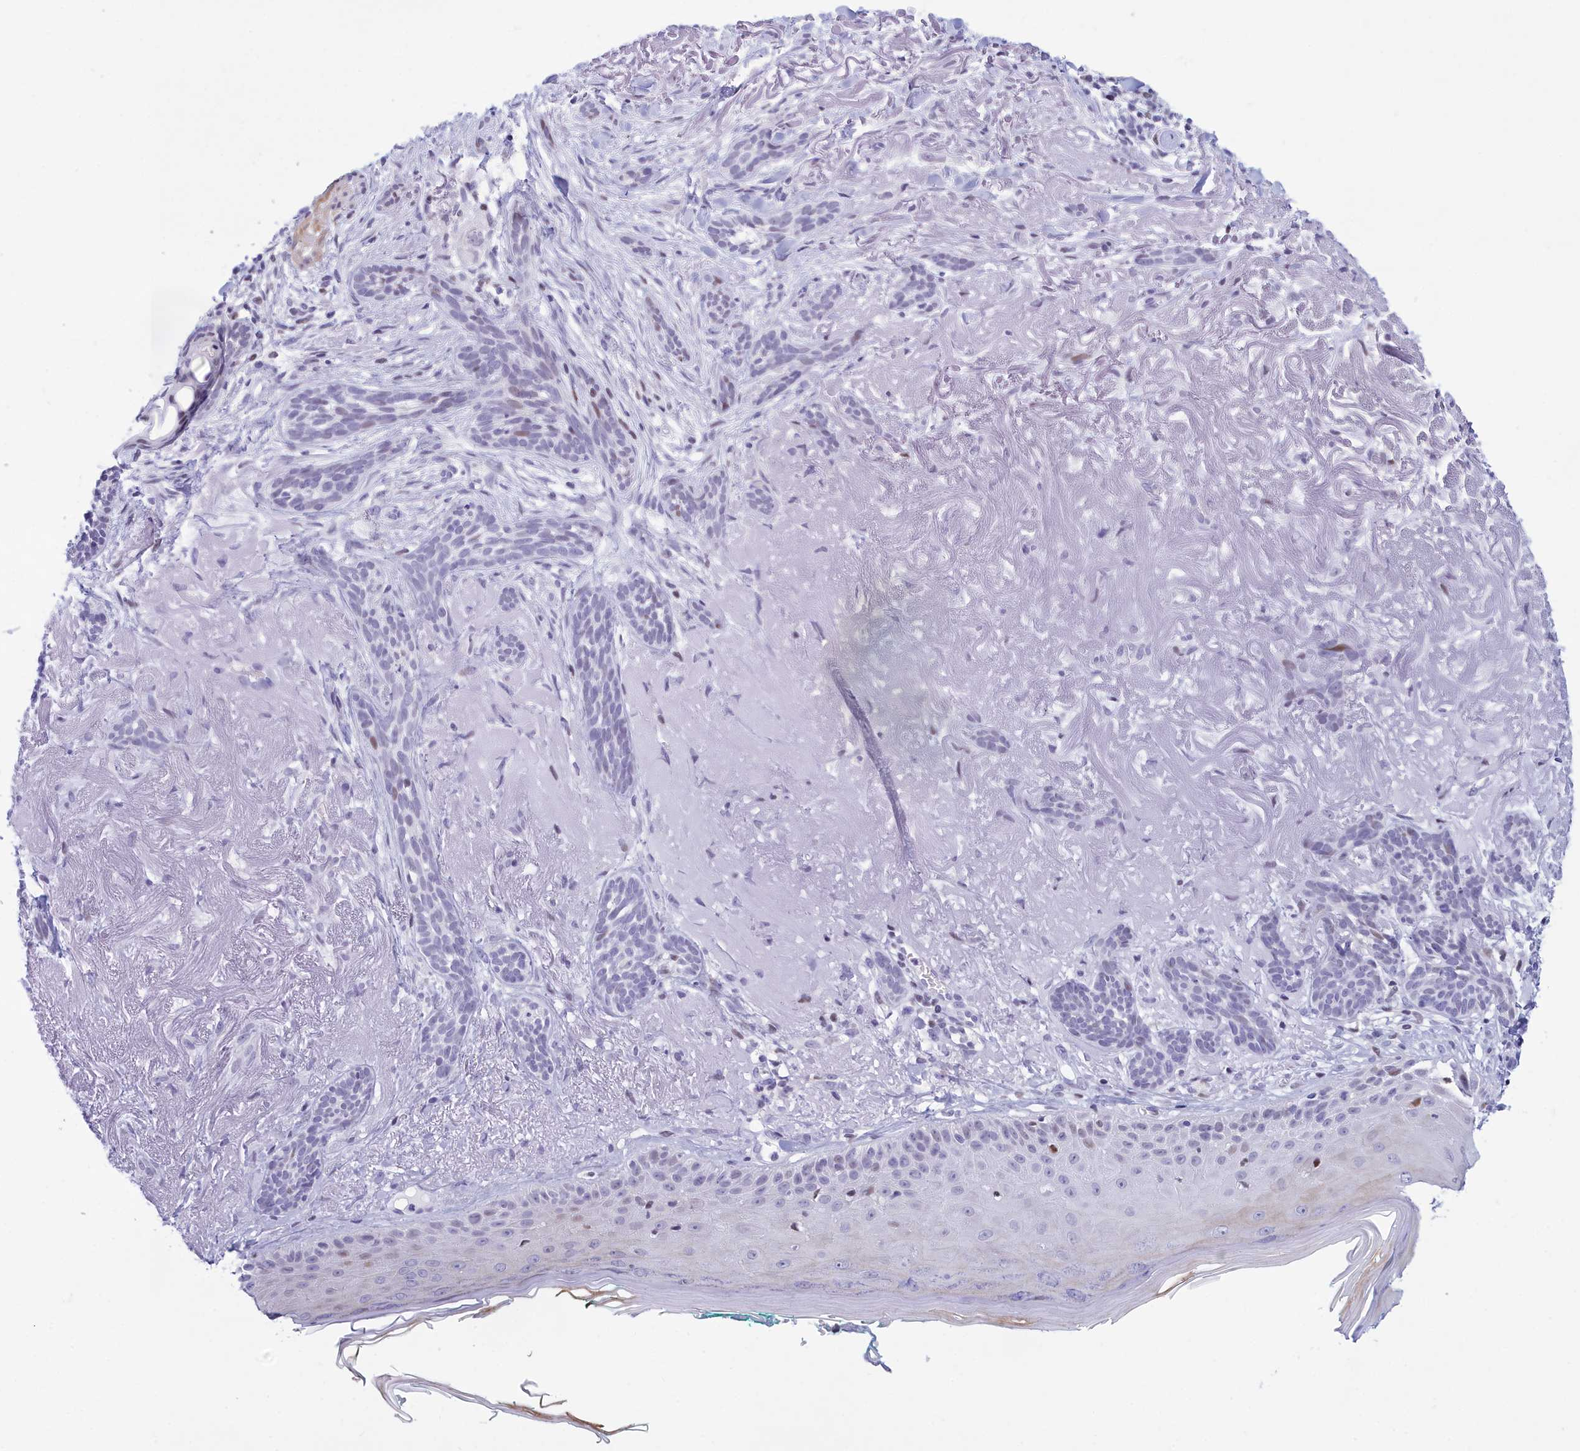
{"staining": {"intensity": "negative", "quantity": "none", "location": "none"}, "tissue": "skin cancer", "cell_type": "Tumor cells", "image_type": "cancer", "snomed": [{"axis": "morphology", "description": "Basal cell carcinoma"}, {"axis": "topography", "description": "Skin"}], "caption": "Immunohistochemical staining of human skin basal cell carcinoma shows no significant staining in tumor cells.", "gene": "SNX20", "patient": {"sex": "male", "age": 71}}